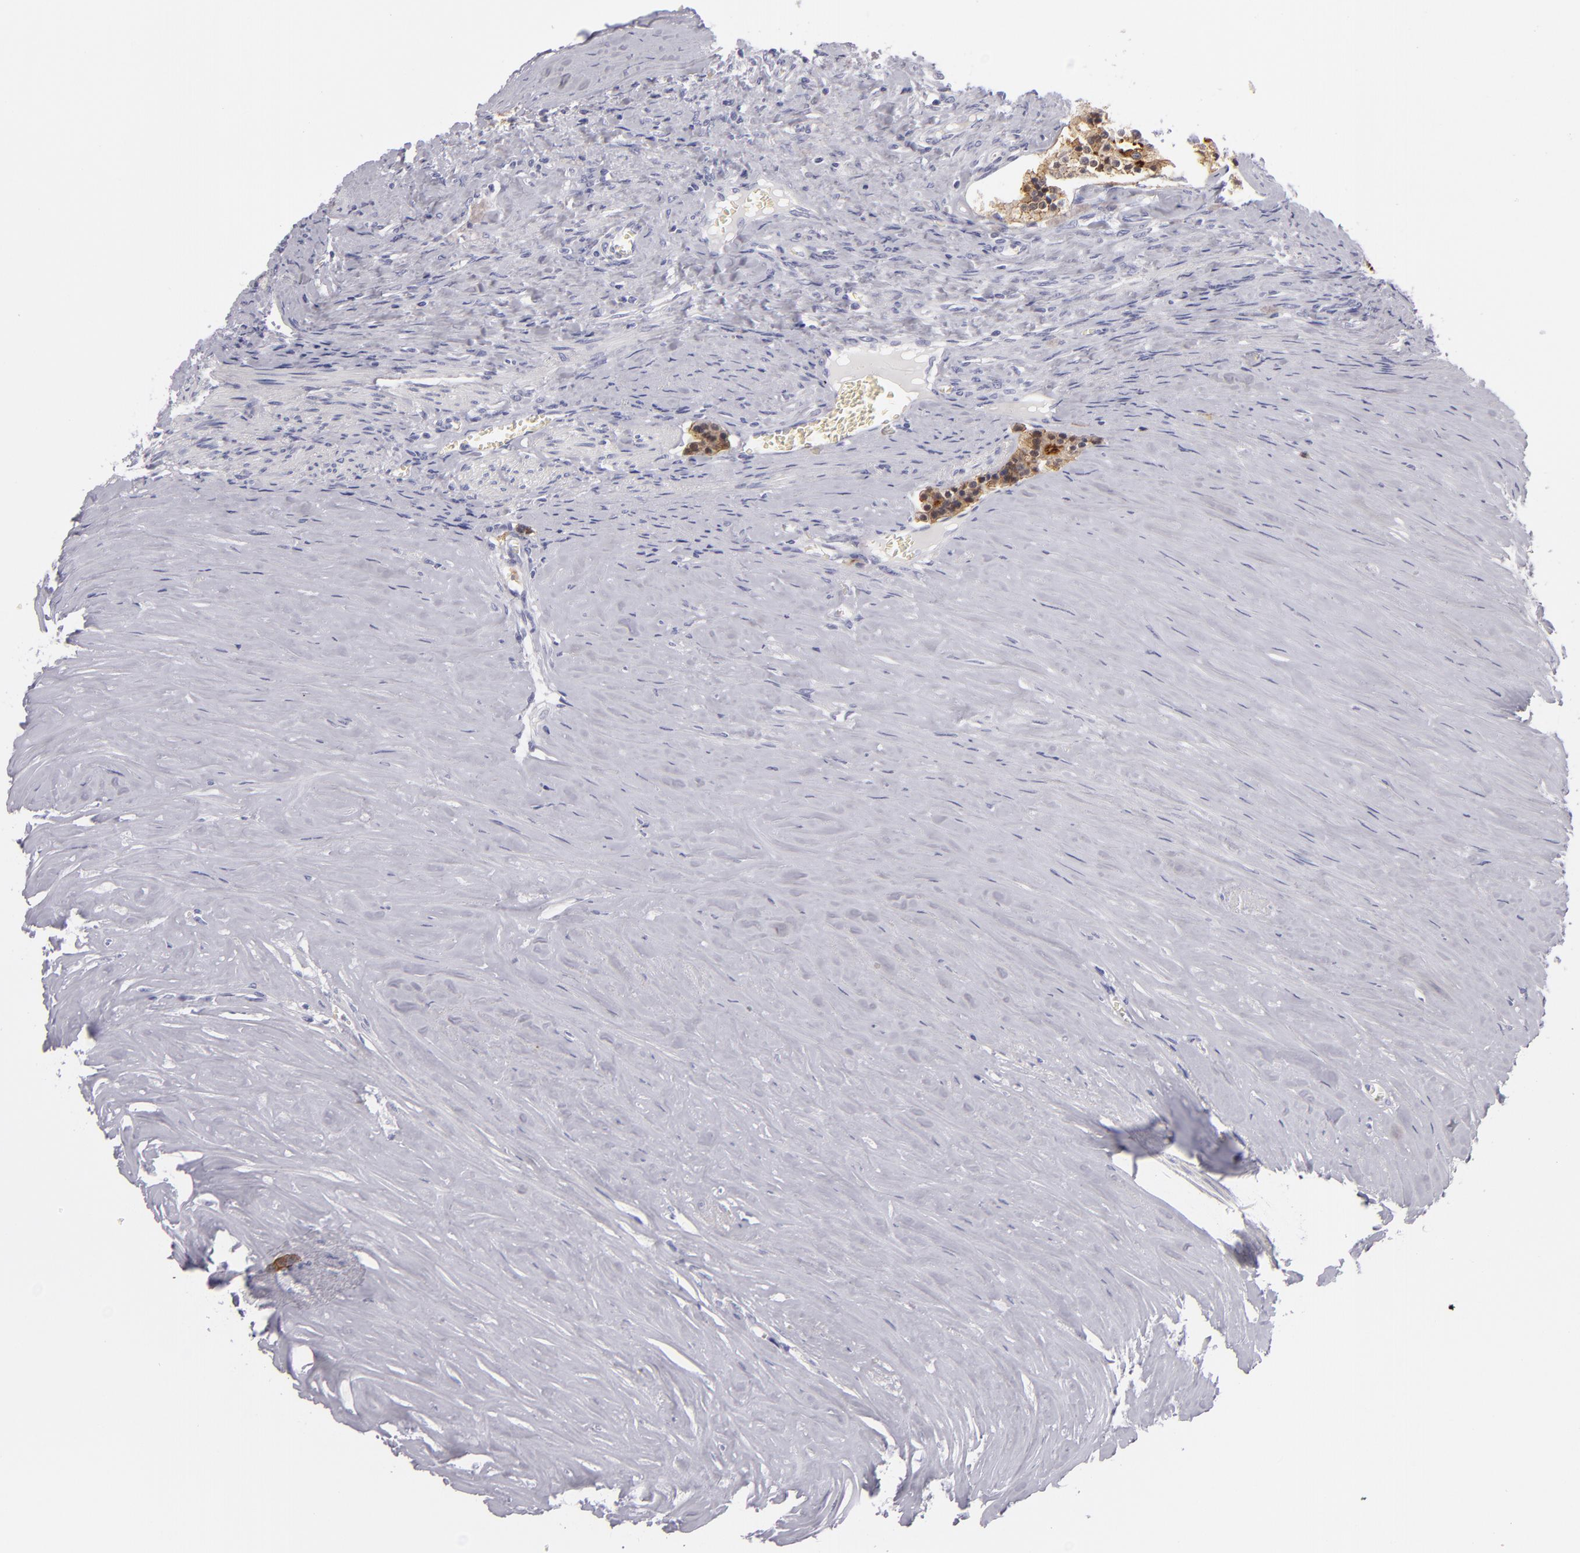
{"staining": {"intensity": "strong", "quantity": ">75%", "location": "cytoplasmic/membranous"}, "tissue": "carcinoid", "cell_type": "Tumor cells", "image_type": "cancer", "snomed": [{"axis": "morphology", "description": "Carcinoid, malignant, NOS"}, {"axis": "topography", "description": "Small intestine"}], "caption": "Approximately >75% of tumor cells in carcinoid (malignant) display strong cytoplasmic/membranous protein staining as visualized by brown immunohistochemical staining.", "gene": "VIL1", "patient": {"sex": "male", "age": 63}}